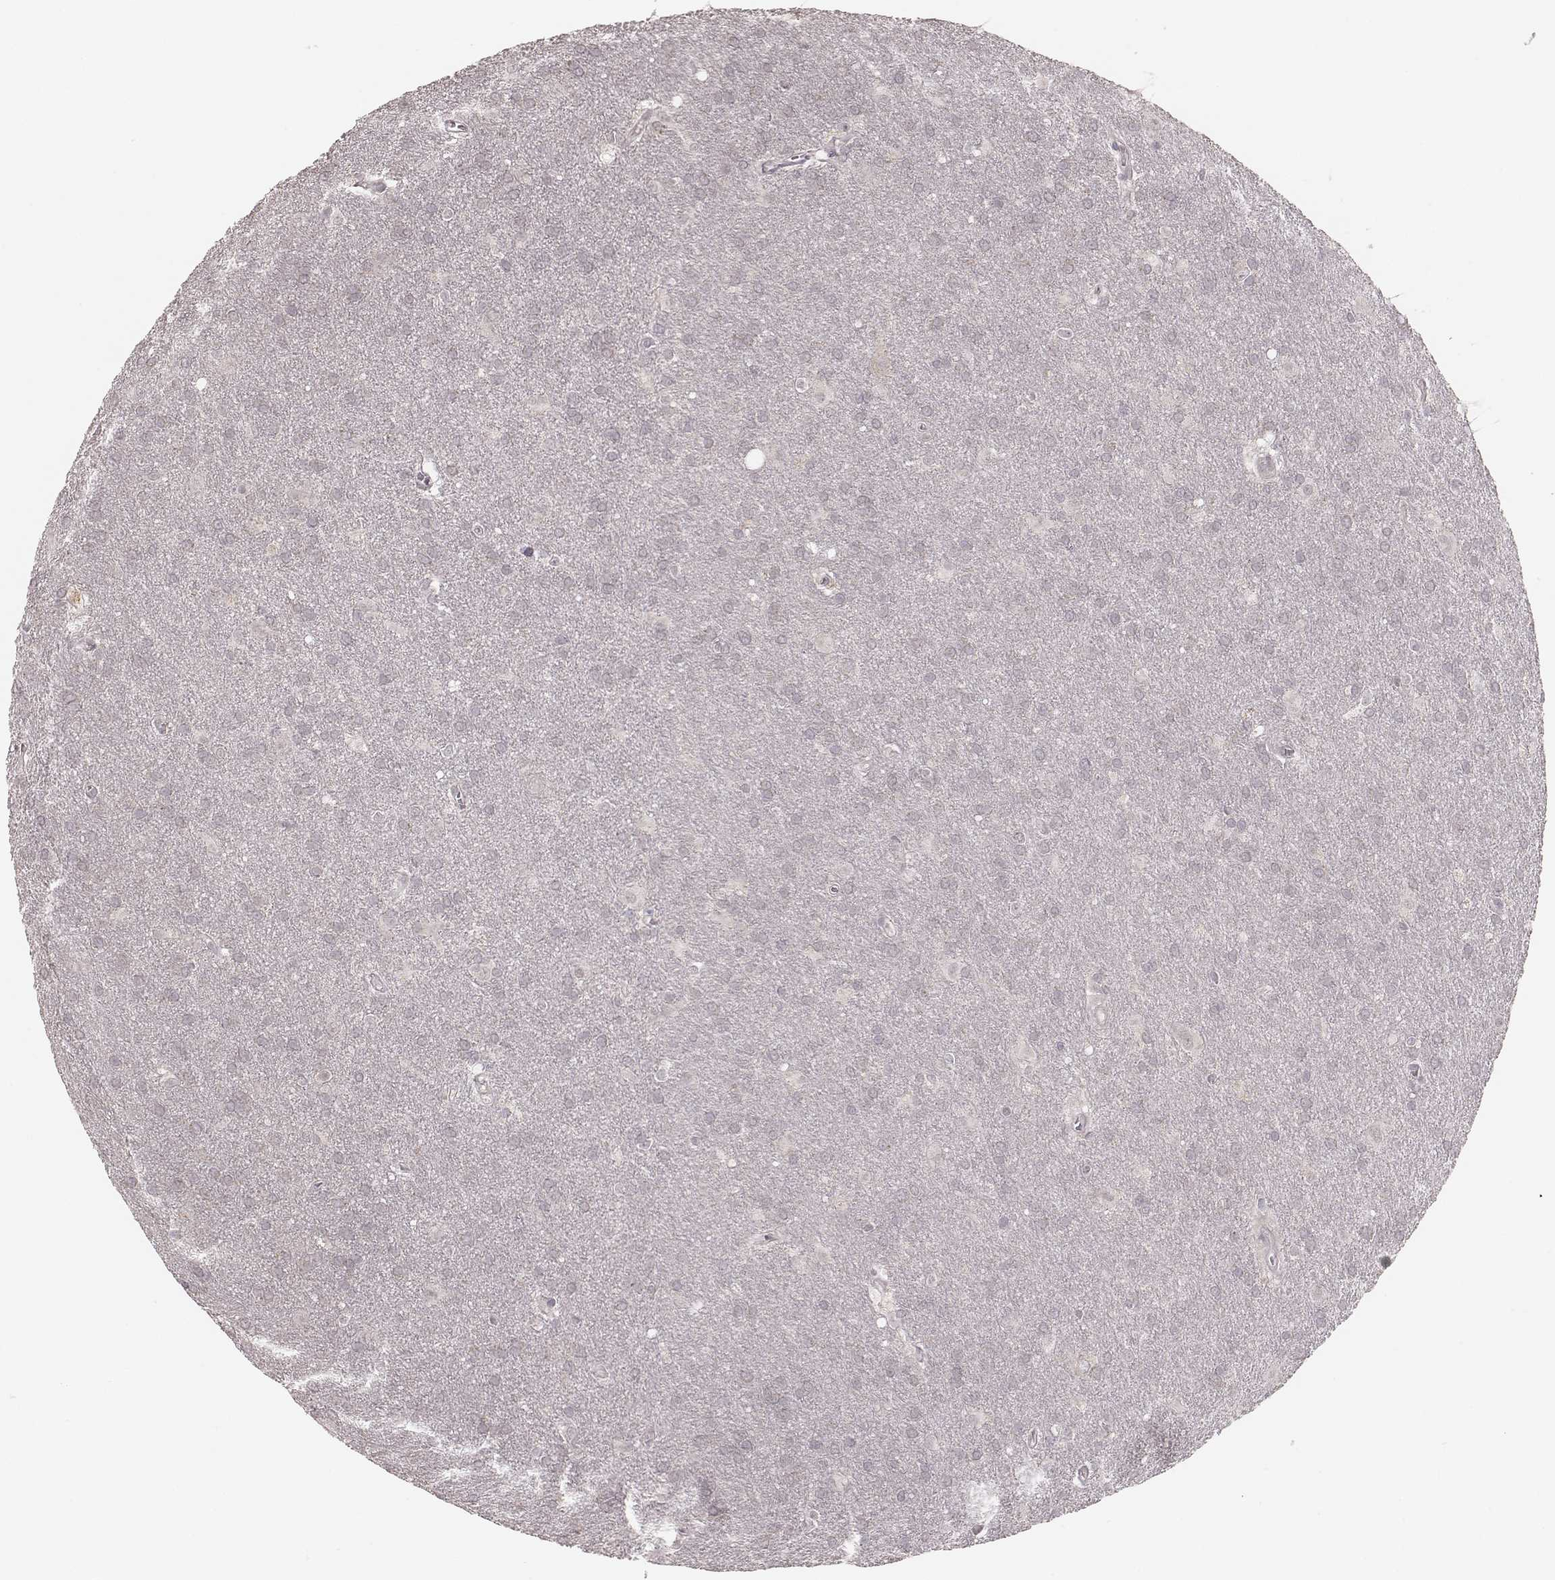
{"staining": {"intensity": "negative", "quantity": "none", "location": "none"}, "tissue": "glioma", "cell_type": "Tumor cells", "image_type": "cancer", "snomed": [{"axis": "morphology", "description": "Glioma, malignant, Low grade"}, {"axis": "topography", "description": "Brain"}], "caption": "Human malignant low-grade glioma stained for a protein using IHC displays no expression in tumor cells.", "gene": "LY6K", "patient": {"sex": "male", "age": 58}}